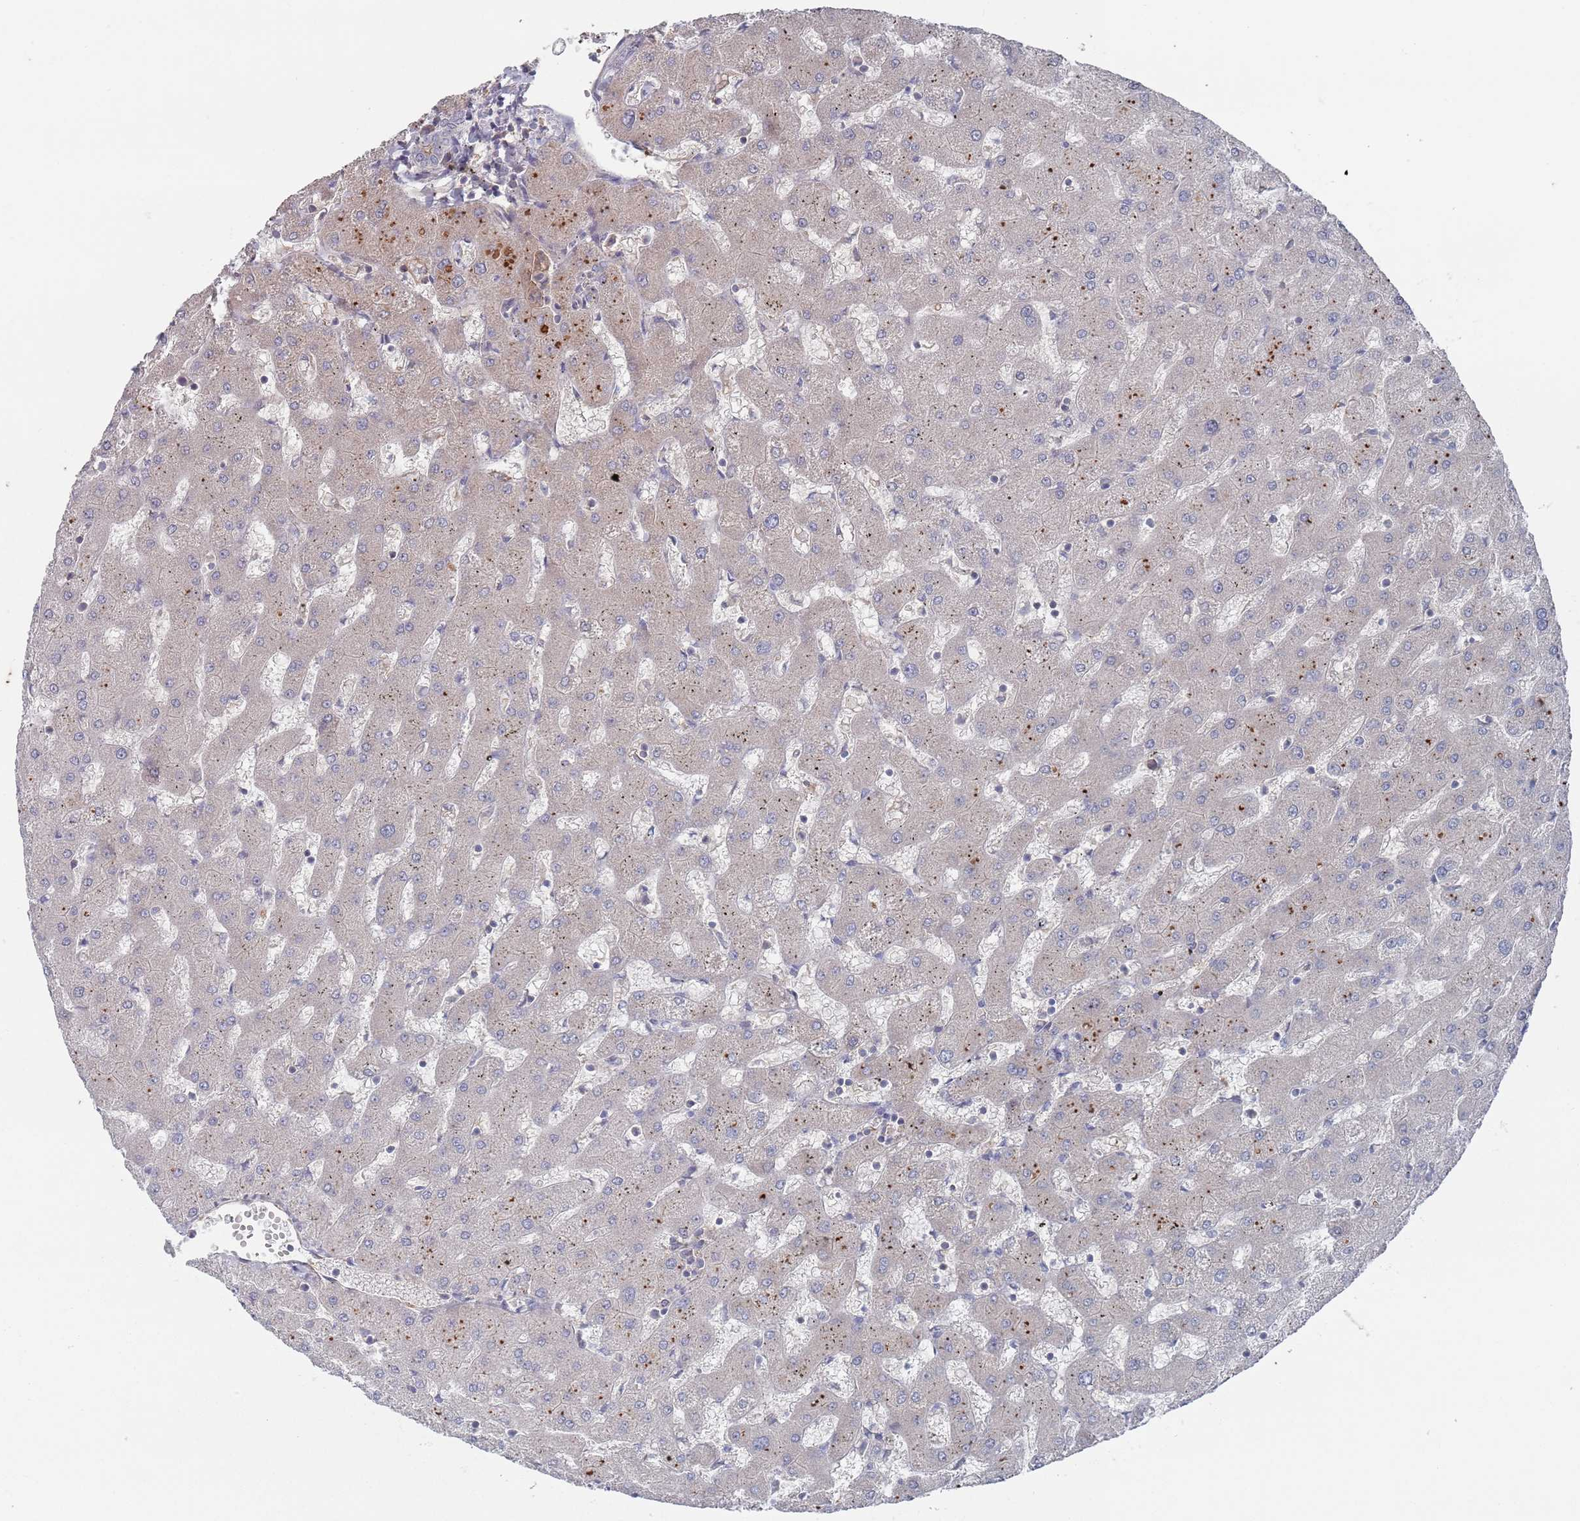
{"staining": {"intensity": "moderate", "quantity": "<25%", "location": "cytoplasmic/membranous"}, "tissue": "liver", "cell_type": "Cholangiocytes", "image_type": "normal", "snomed": [{"axis": "morphology", "description": "Normal tissue, NOS"}, {"axis": "topography", "description": "Liver"}], "caption": "IHC (DAB (3,3'-diaminobenzidine)) staining of benign human liver demonstrates moderate cytoplasmic/membranous protein staining in about <25% of cholangiocytes.", "gene": "PLEKHA4", "patient": {"sex": "female", "age": 63}}